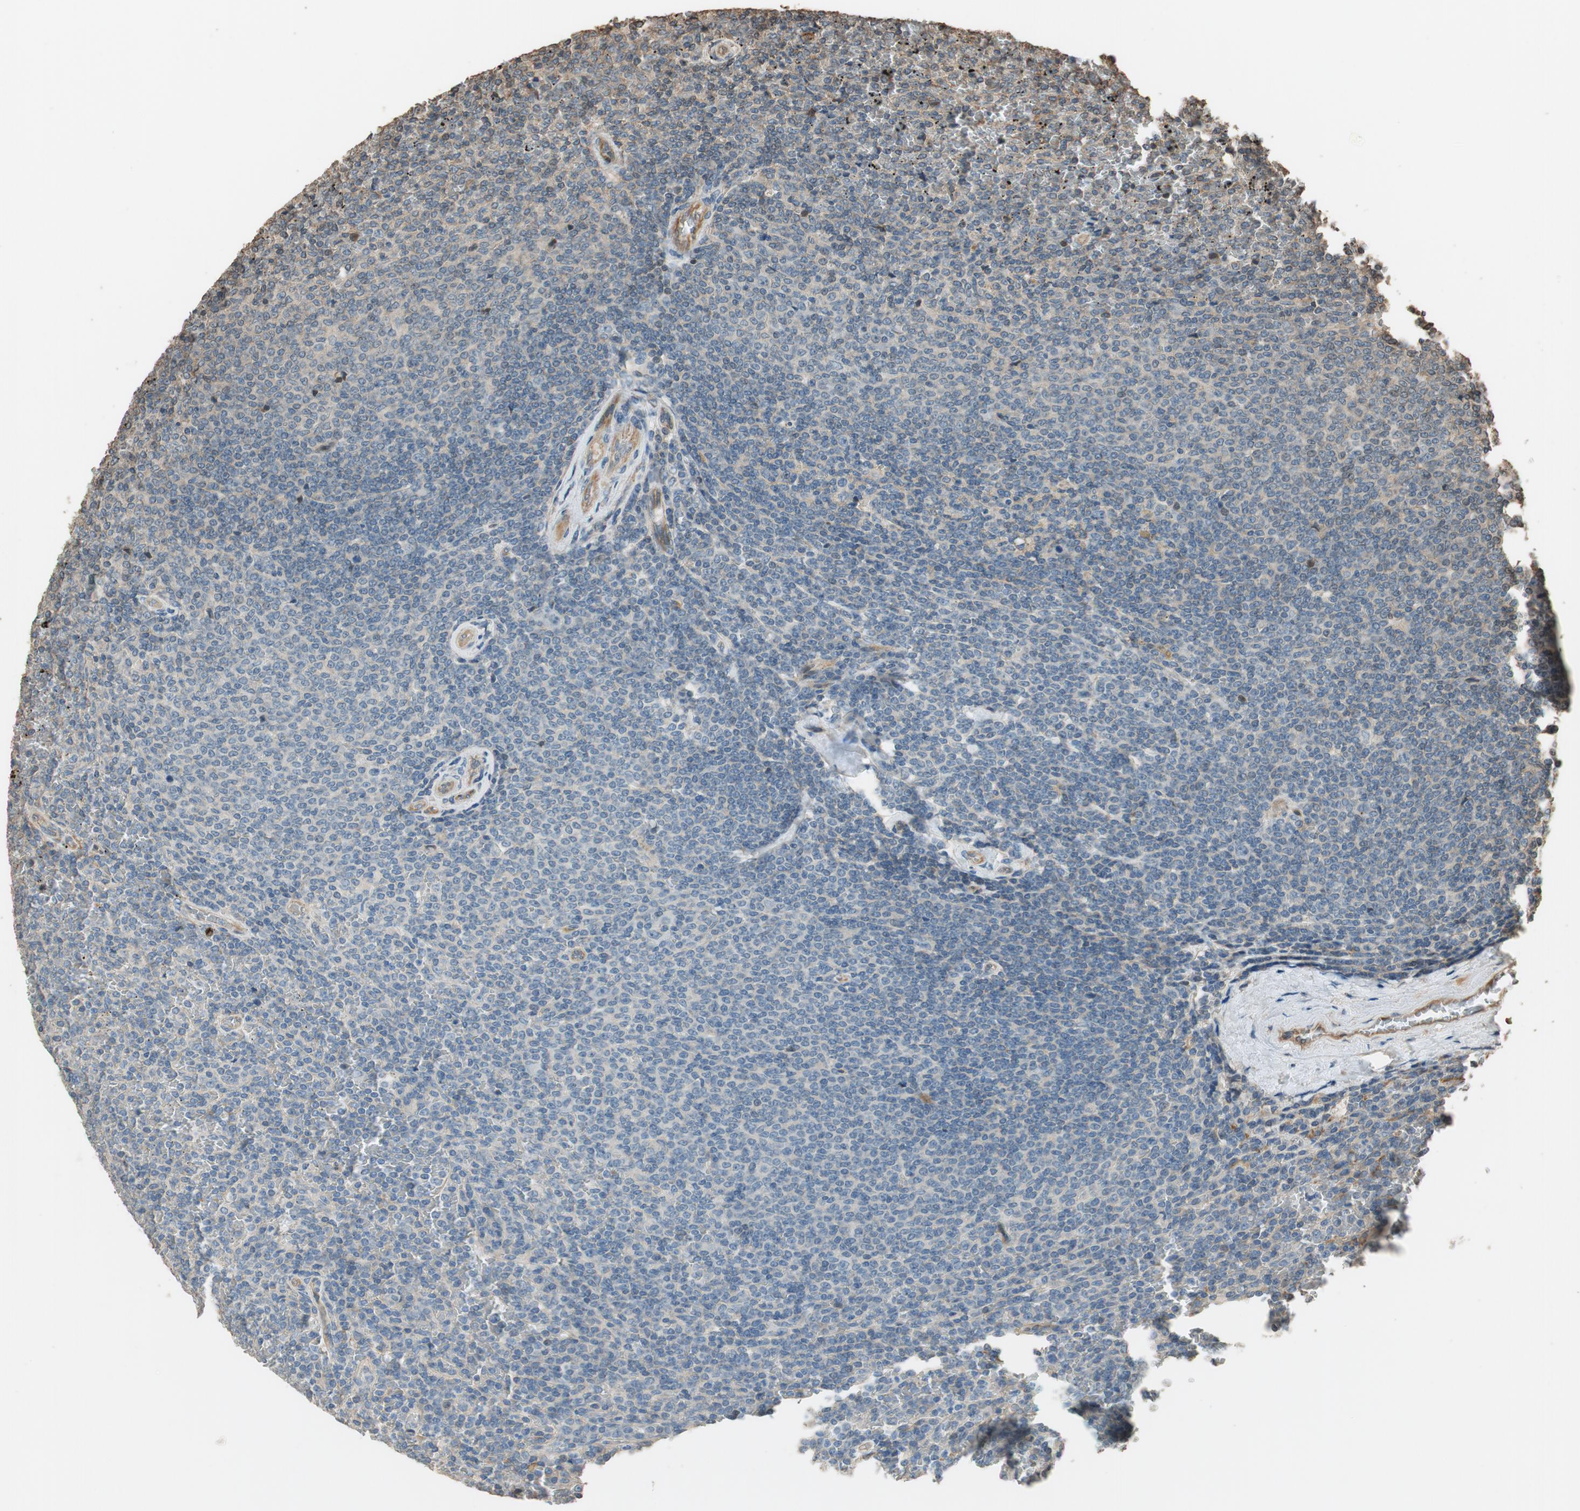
{"staining": {"intensity": "negative", "quantity": "none", "location": "none"}, "tissue": "lymphoma", "cell_type": "Tumor cells", "image_type": "cancer", "snomed": [{"axis": "morphology", "description": "Malignant lymphoma, non-Hodgkin's type, Low grade"}, {"axis": "topography", "description": "Spleen"}], "caption": "This image is of low-grade malignant lymphoma, non-Hodgkin's type stained with IHC to label a protein in brown with the nuclei are counter-stained blue. There is no positivity in tumor cells.", "gene": "MST1R", "patient": {"sex": "female", "age": 77}}